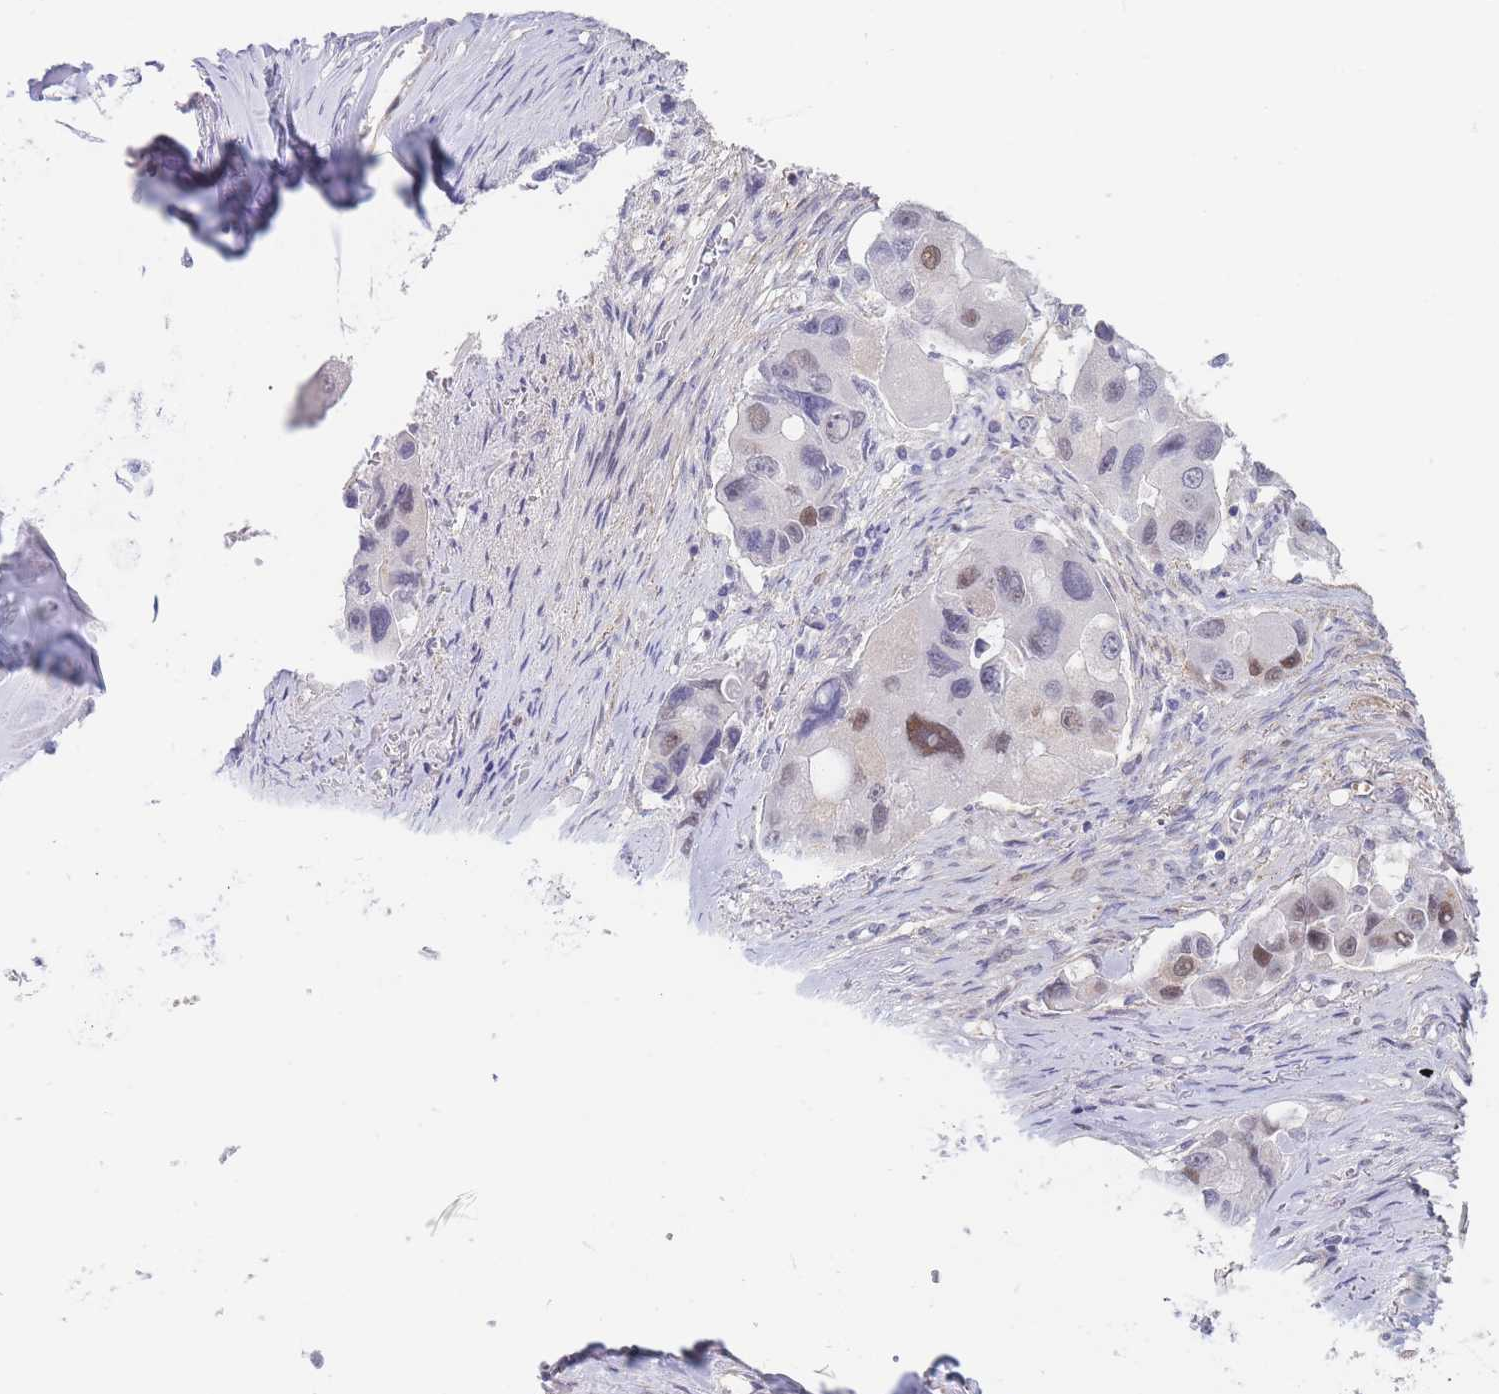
{"staining": {"intensity": "moderate", "quantity": "<25%", "location": "cytoplasmic/membranous,nuclear"}, "tissue": "lung cancer", "cell_type": "Tumor cells", "image_type": "cancer", "snomed": [{"axis": "morphology", "description": "Adenocarcinoma, NOS"}, {"axis": "topography", "description": "Lung"}], "caption": "Lung cancer was stained to show a protein in brown. There is low levels of moderate cytoplasmic/membranous and nuclear expression in approximately <25% of tumor cells.", "gene": "ASAP3", "patient": {"sex": "female", "age": 54}}